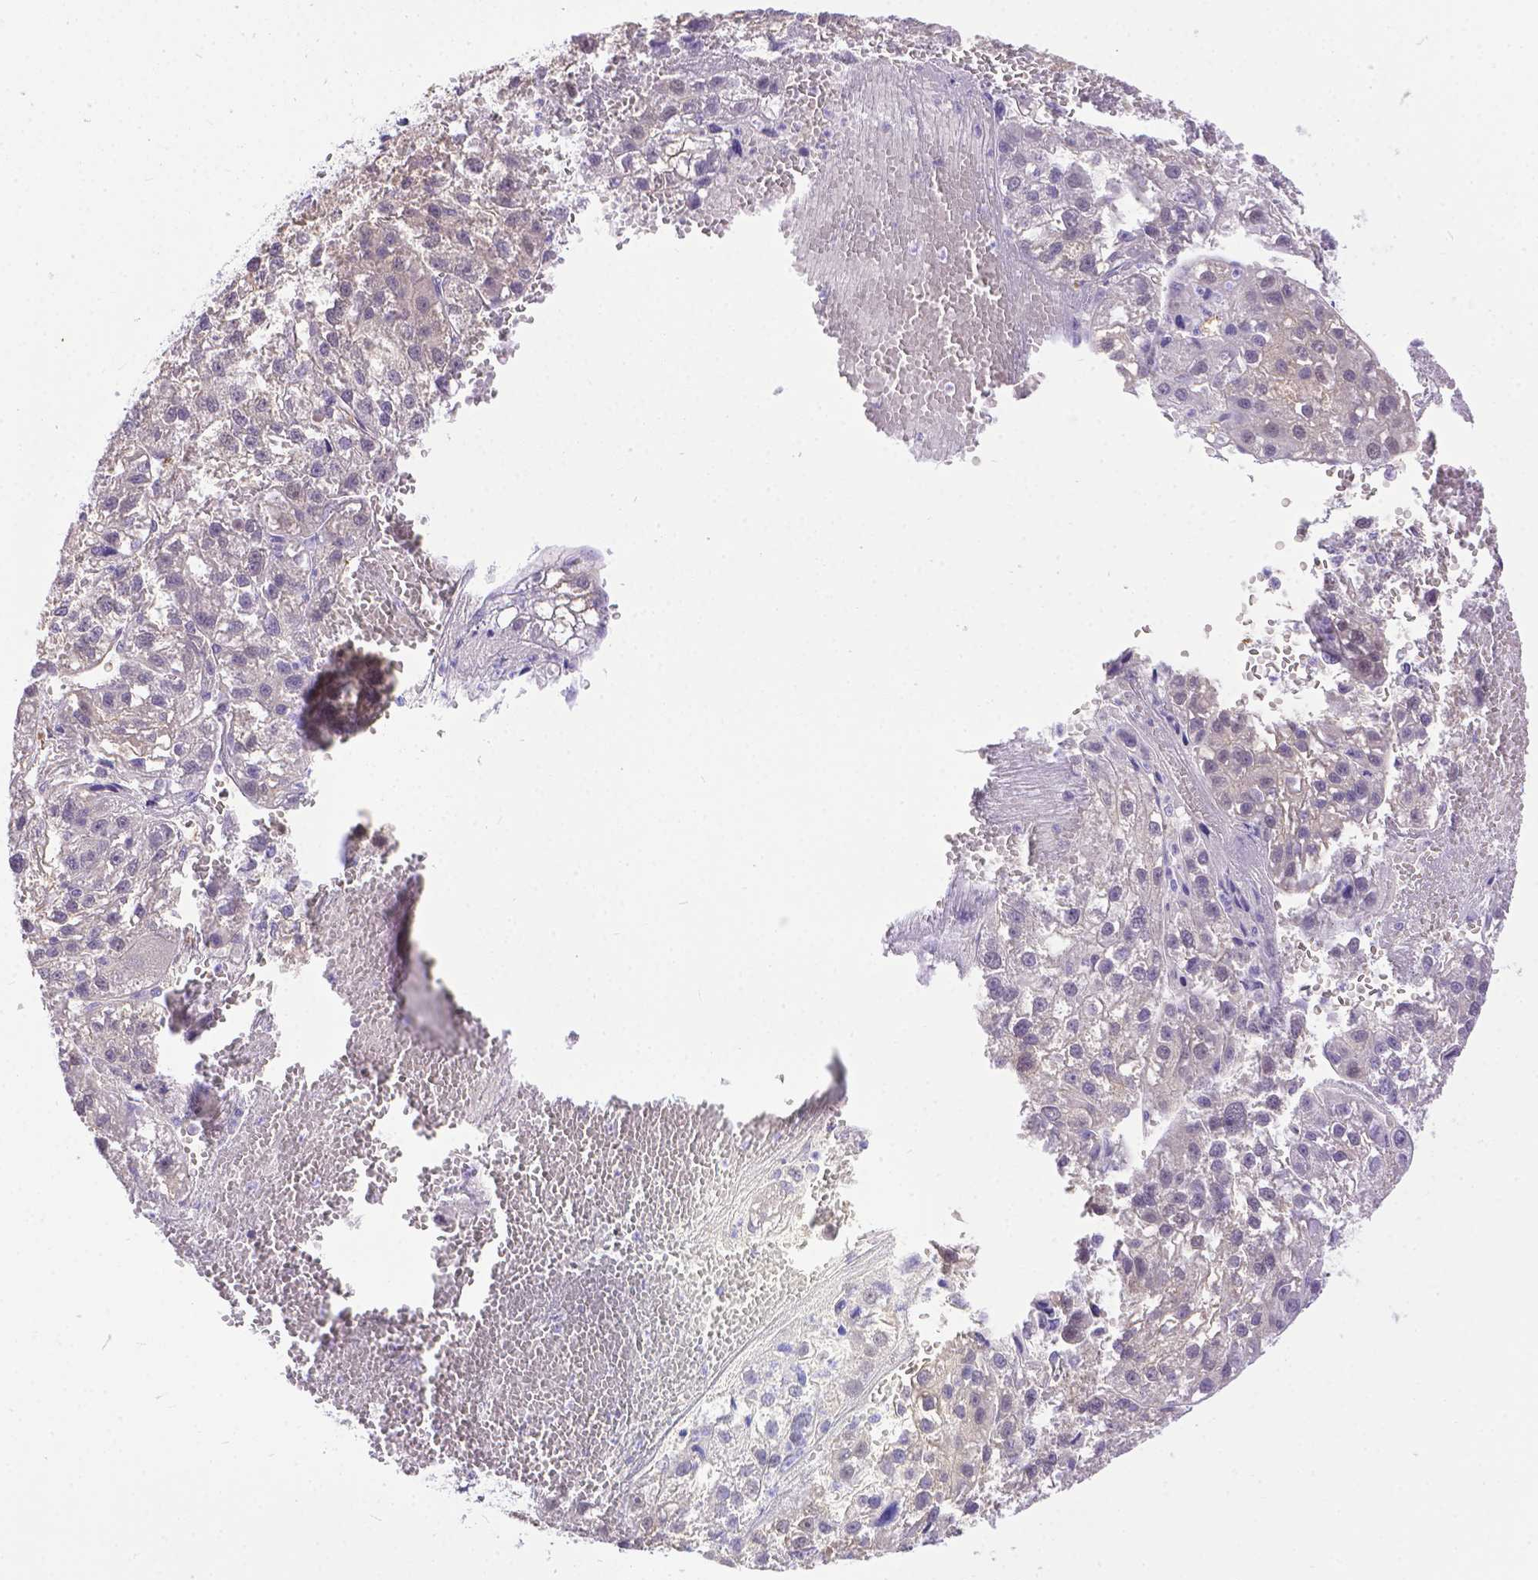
{"staining": {"intensity": "negative", "quantity": "none", "location": "none"}, "tissue": "liver cancer", "cell_type": "Tumor cells", "image_type": "cancer", "snomed": [{"axis": "morphology", "description": "Carcinoma, Hepatocellular, NOS"}, {"axis": "topography", "description": "Liver"}], "caption": "Immunohistochemistry image of neoplastic tissue: hepatocellular carcinoma (liver) stained with DAB (3,3'-diaminobenzidine) displays no significant protein expression in tumor cells. (Brightfield microscopy of DAB IHC at high magnification).", "gene": "TTLL6", "patient": {"sex": "female", "age": 70}}